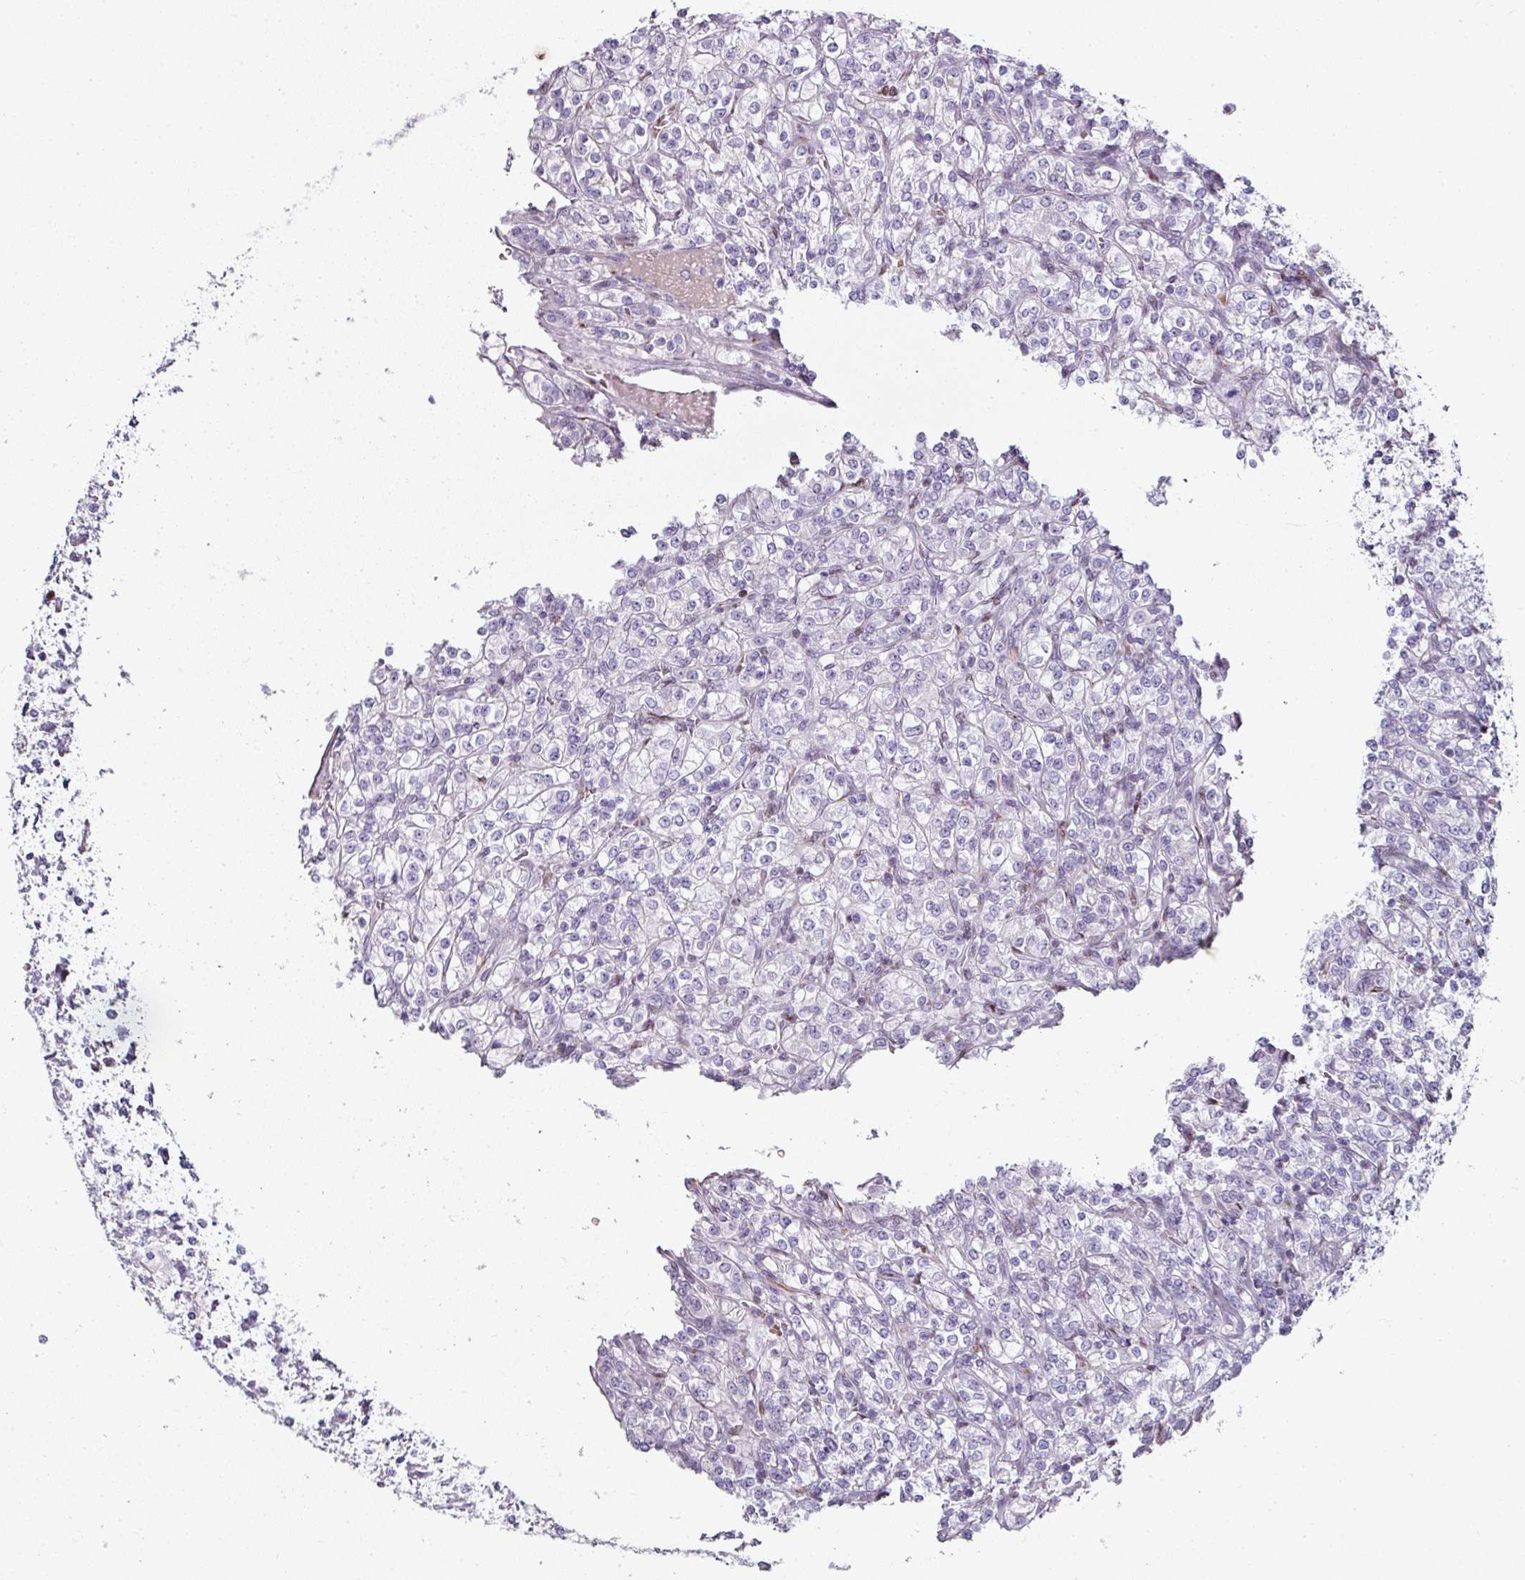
{"staining": {"intensity": "negative", "quantity": "none", "location": "none"}, "tissue": "renal cancer", "cell_type": "Tumor cells", "image_type": "cancer", "snomed": [{"axis": "morphology", "description": "Adenocarcinoma, NOS"}, {"axis": "topography", "description": "Kidney"}], "caption": "Immunohistochemistry (IHC) histopathology image of renal cancer (adenocarcinoma) stained for a protein (brown), which shows no positivity in tumor cells.", "gene": "SYT8", "patient": {"sex": "male", "age": 77}}